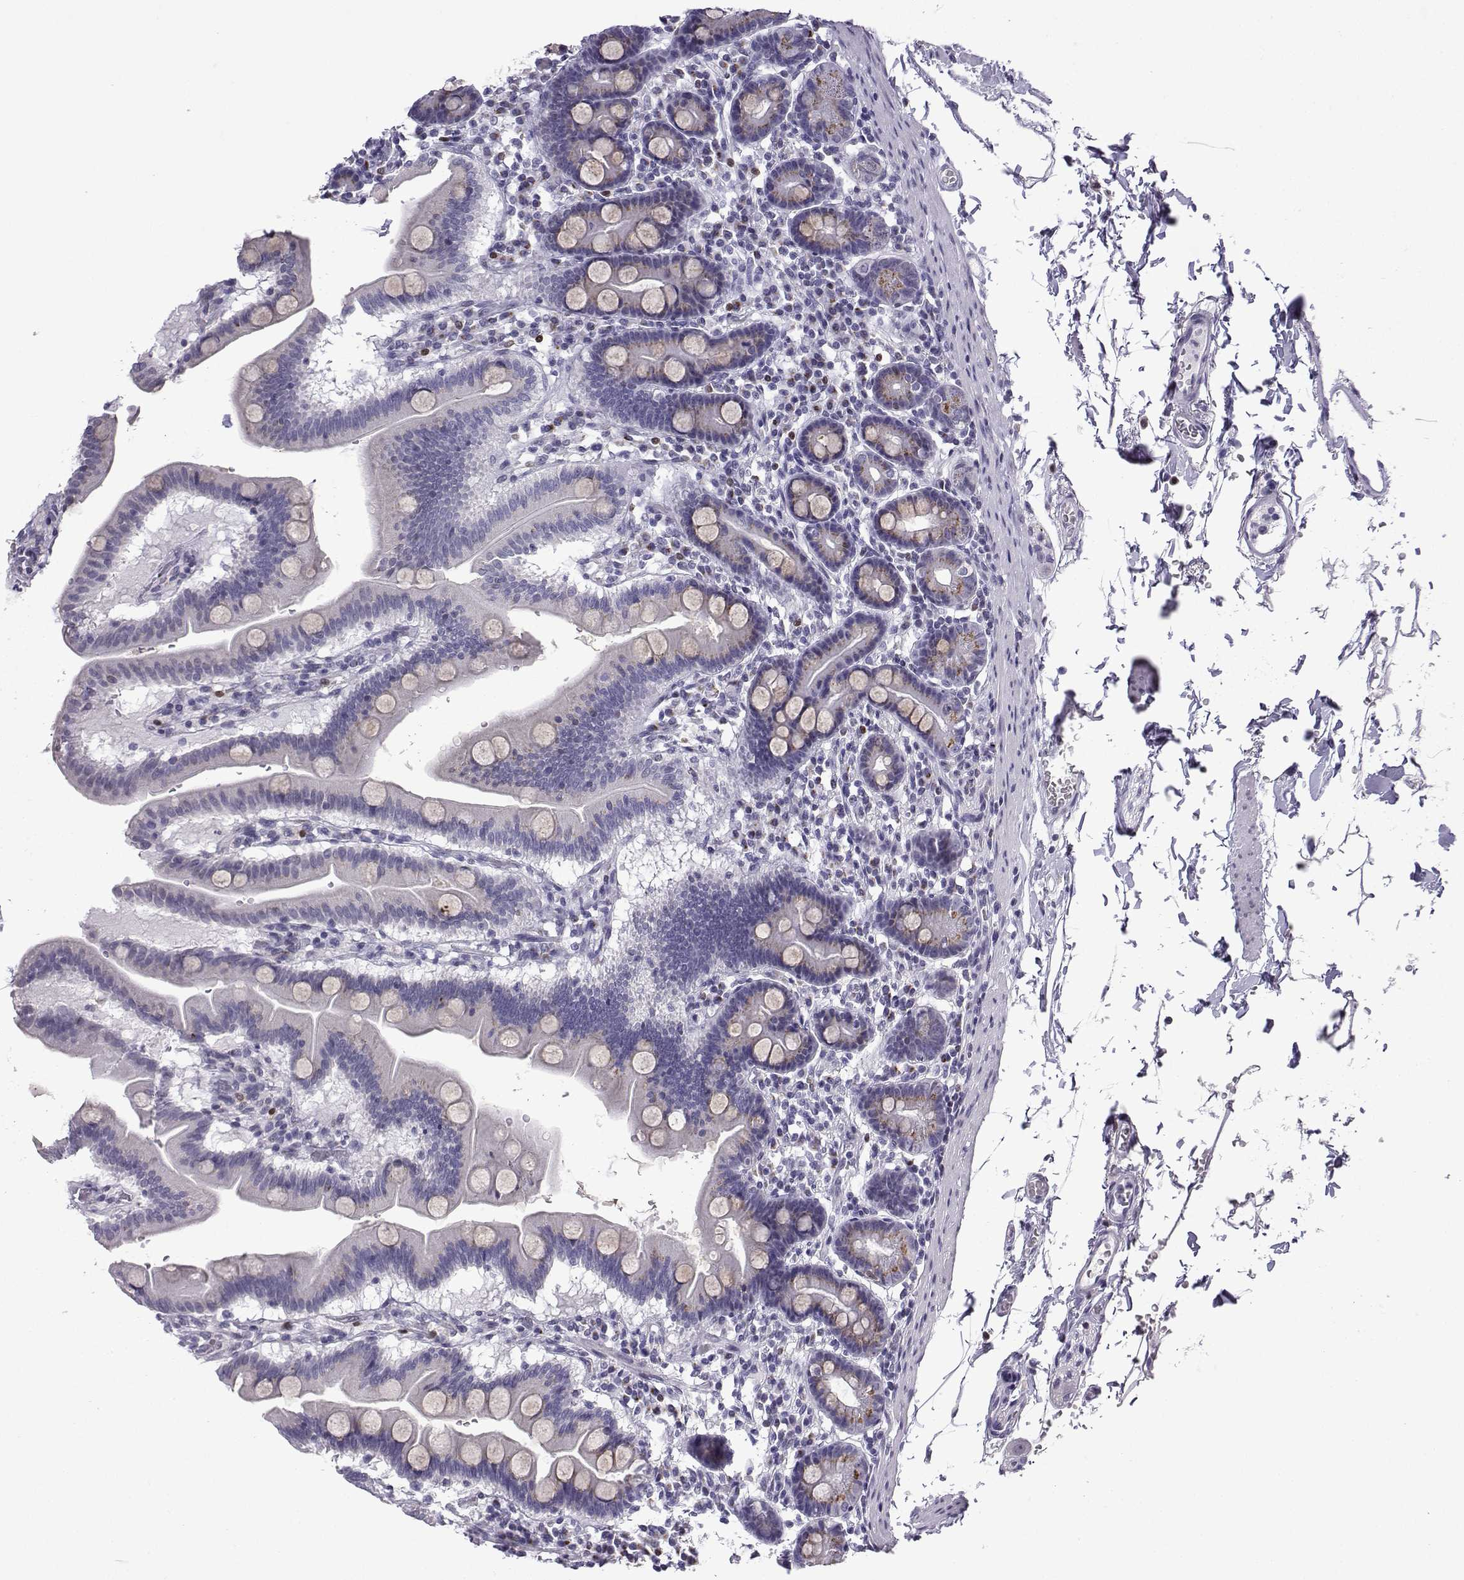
{"staining": {"intensity": "weak", "quantity": "<25%", "location": "cytoplasmic/membranous"}, "tissue": "duodenum", "cell_type": "Glandular cells", "image_type": "normal", "snomed": [{"axis": "morphology", "description": "Normal tissue, NOS"}, {"axis": "topography", "description": "Duodenum"}], "caption": "High power microscopy histopathology image of an immunohistochemistry photomicrograph of unremarkable duodenum, revealing no significant expression in glandular cells.", "gene": "HTR7", "patient": {"sex": "male", "age": 59}}